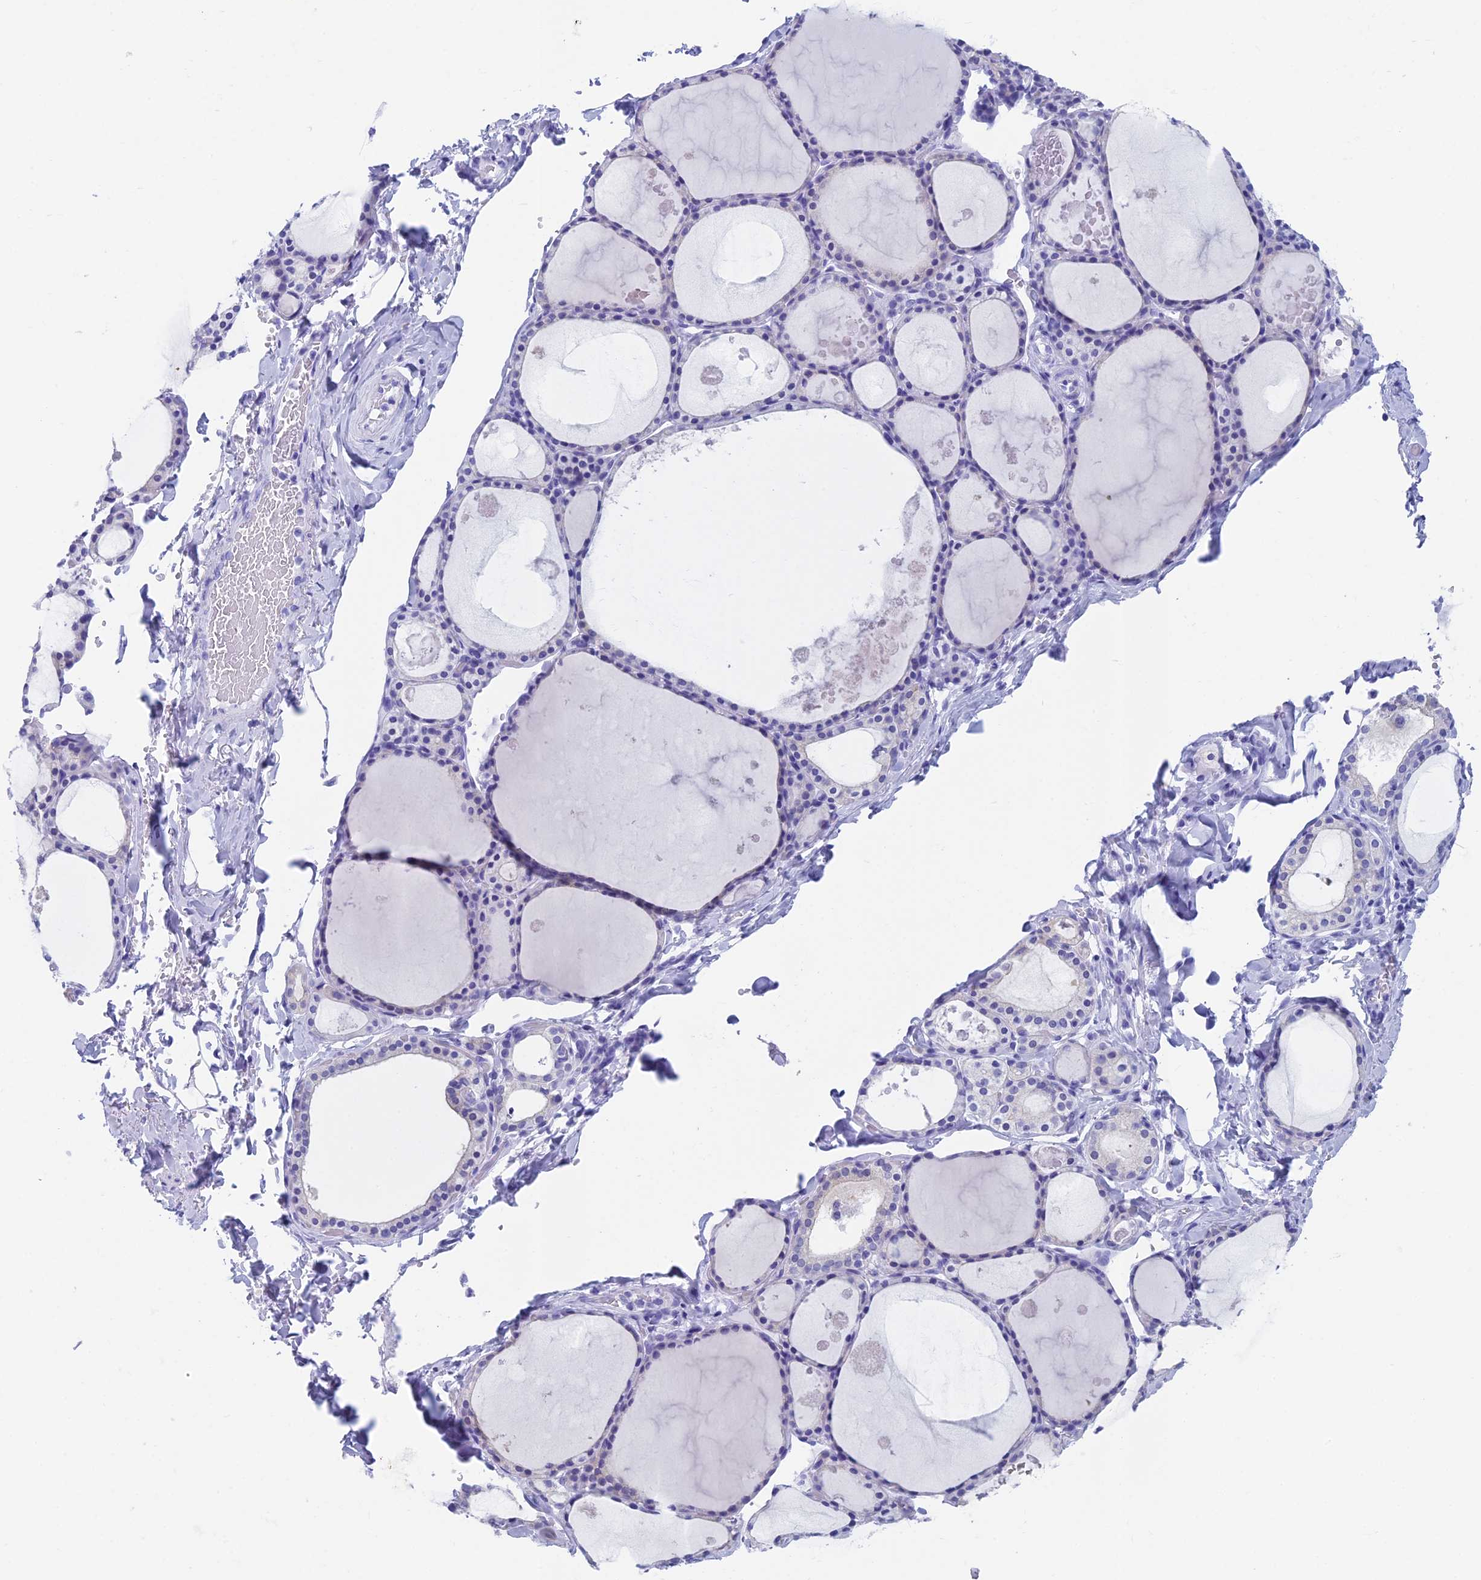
{"staining": {"intensity": "negative", "quantity": "none", "location": "none"}, "tissue": "thyroid gland", "cell_type": "Glandular cells", "image_type": "normal", "snomed": [{"axis": "morphology", "description": "Normal tissue, NOS"}, {"axis": "topography", "description": "Thyroid gland"}], "caption": "Glandular cells show no significant protein expression in normal thyroid gland.", "gene": "CAPS", "patient": {"sex": "male", "age": 56}}